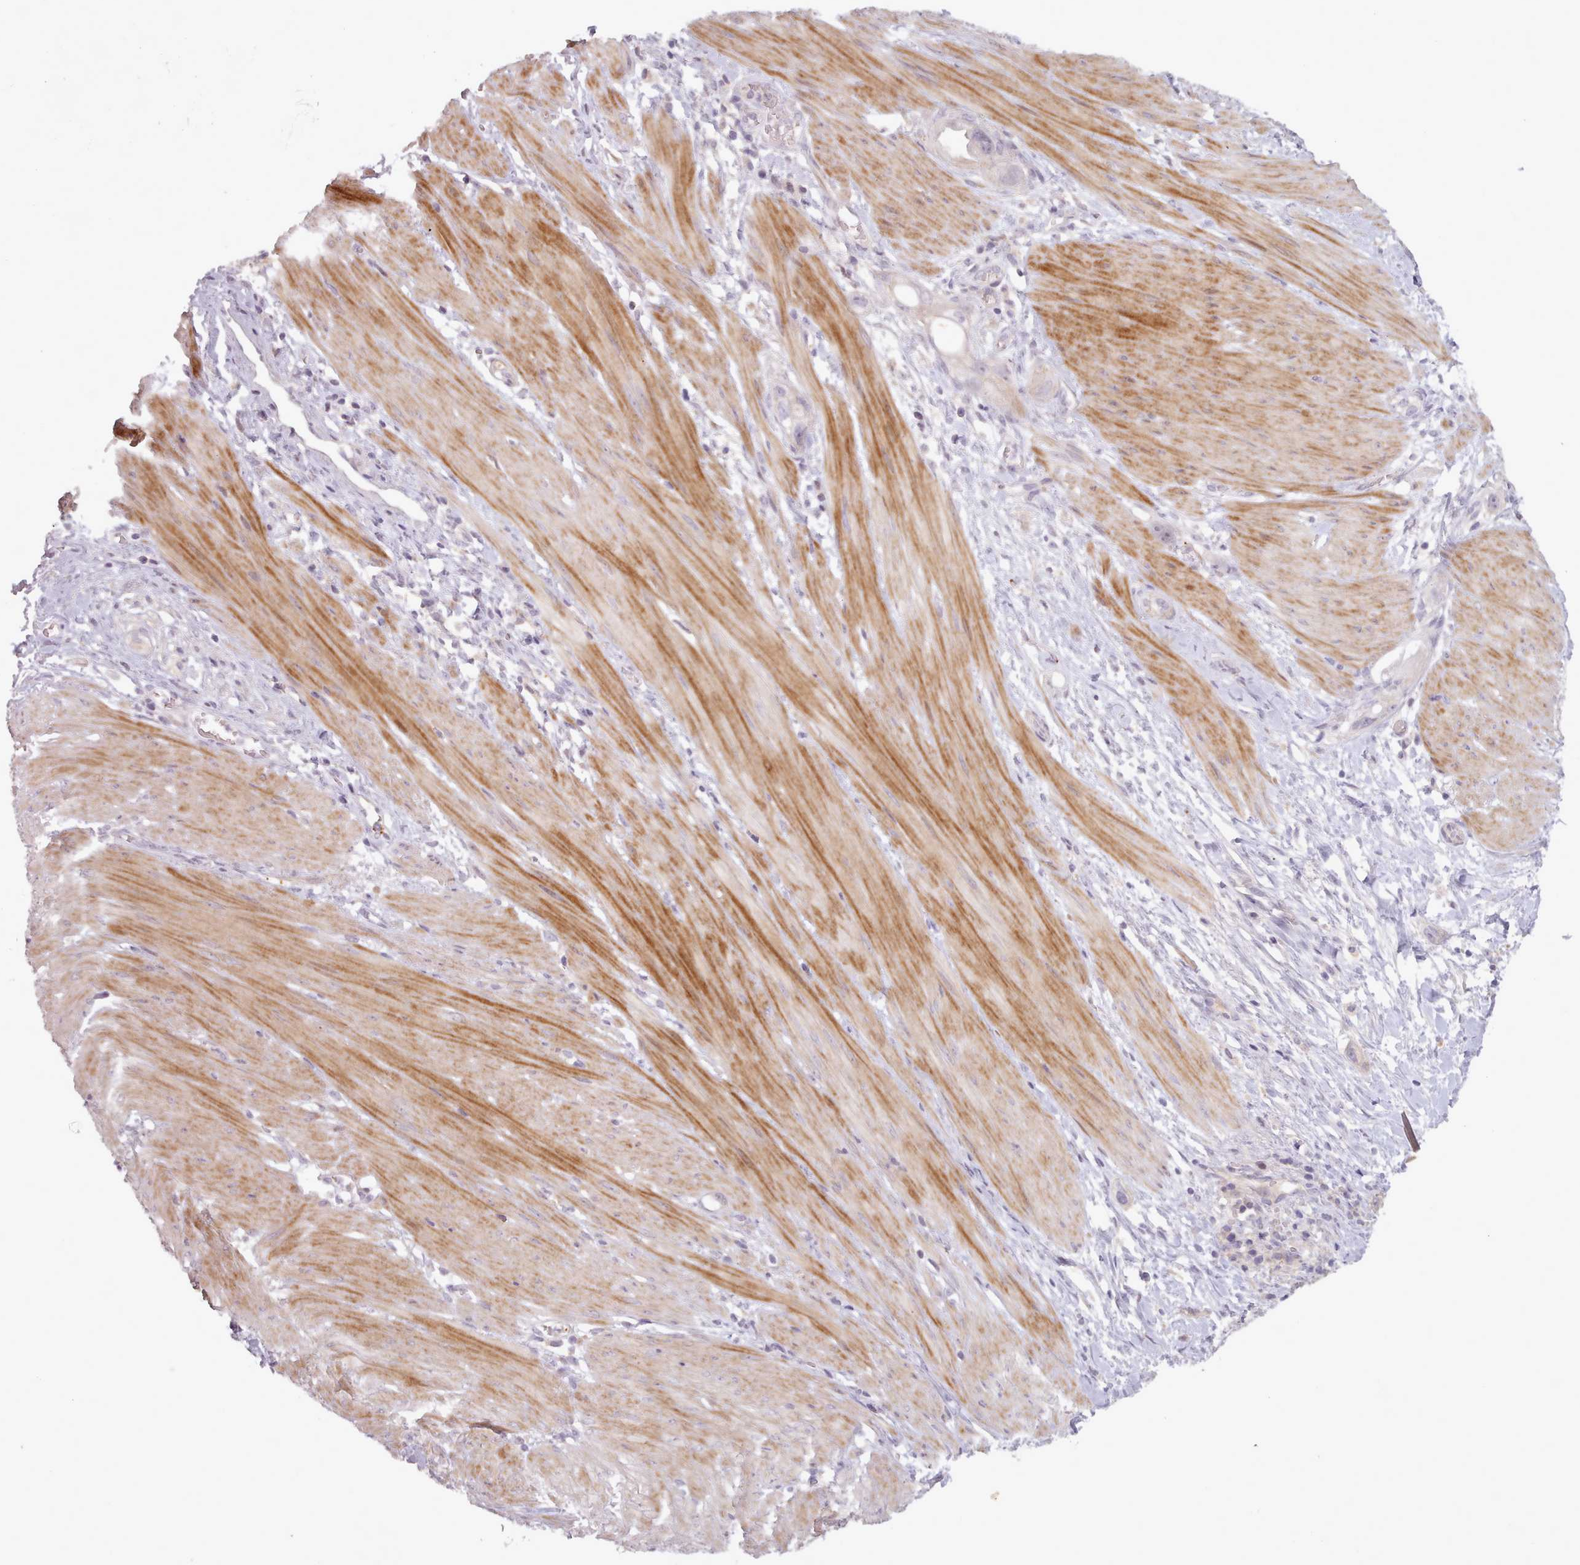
{"staining": {"intensity": "weak", "quantity": "<25%", "location": "cytoplasmic/membranous"}, "tissue": "stomach cancer", "cell_type": "Tumor cells", "image_type": "cancer", "snomed": [{"axis": "morphology", "description": "Adenocarcinoma, NOS"}, {"axis": "topography", "description": "Stomach"}, {"axis": "topography", "description": "Stomach, lower"}], "caption": "Histopathology image shows no protein expression in tumor cells of stomach cancer (adenocarcinoma) tissue.", "gene": "LEFTY2", "patient": {"sex": "female", "age": 48}}